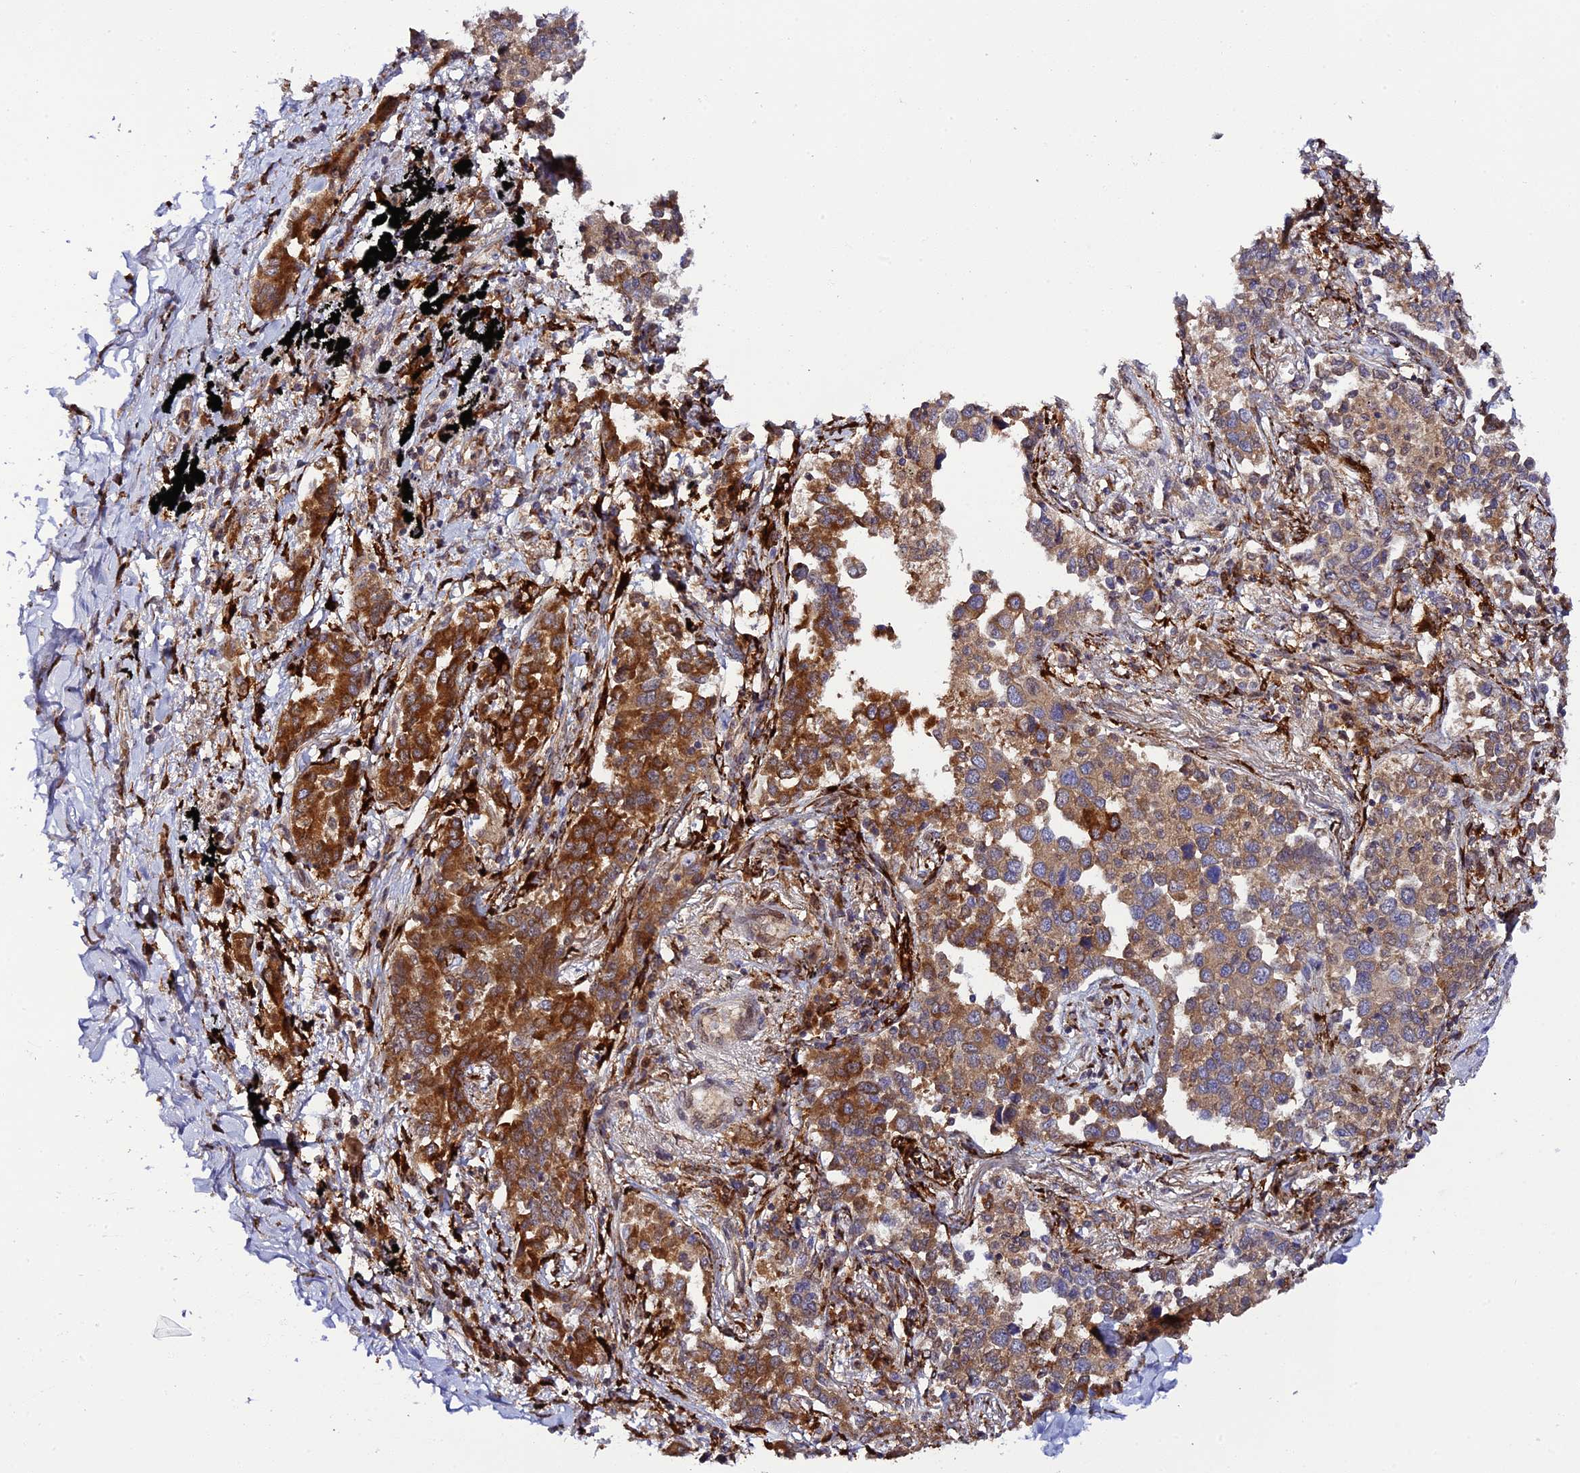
{"staining": {"intensity": "strong", "quantity": "25%-75%", "location": "cytoplasmic/membranous"}, "tissue": "lung cancer", "cell_type": "Tumor cells", "image_type": "cancer", "snomed": [{"axis": "morphology", "description": "Adenocarcinoma, NOS"}, {"axis": "topography", "description": "Lung"}], "caption": "Human lung cancer (adenocarcinoma) stained with a brown dye demonstrates strong cytoplasmic/membranous positive expression in about 25%-75% of tumor cells.", "gene": "P3H3", "patient": {"sex": "male", "age": 67}}